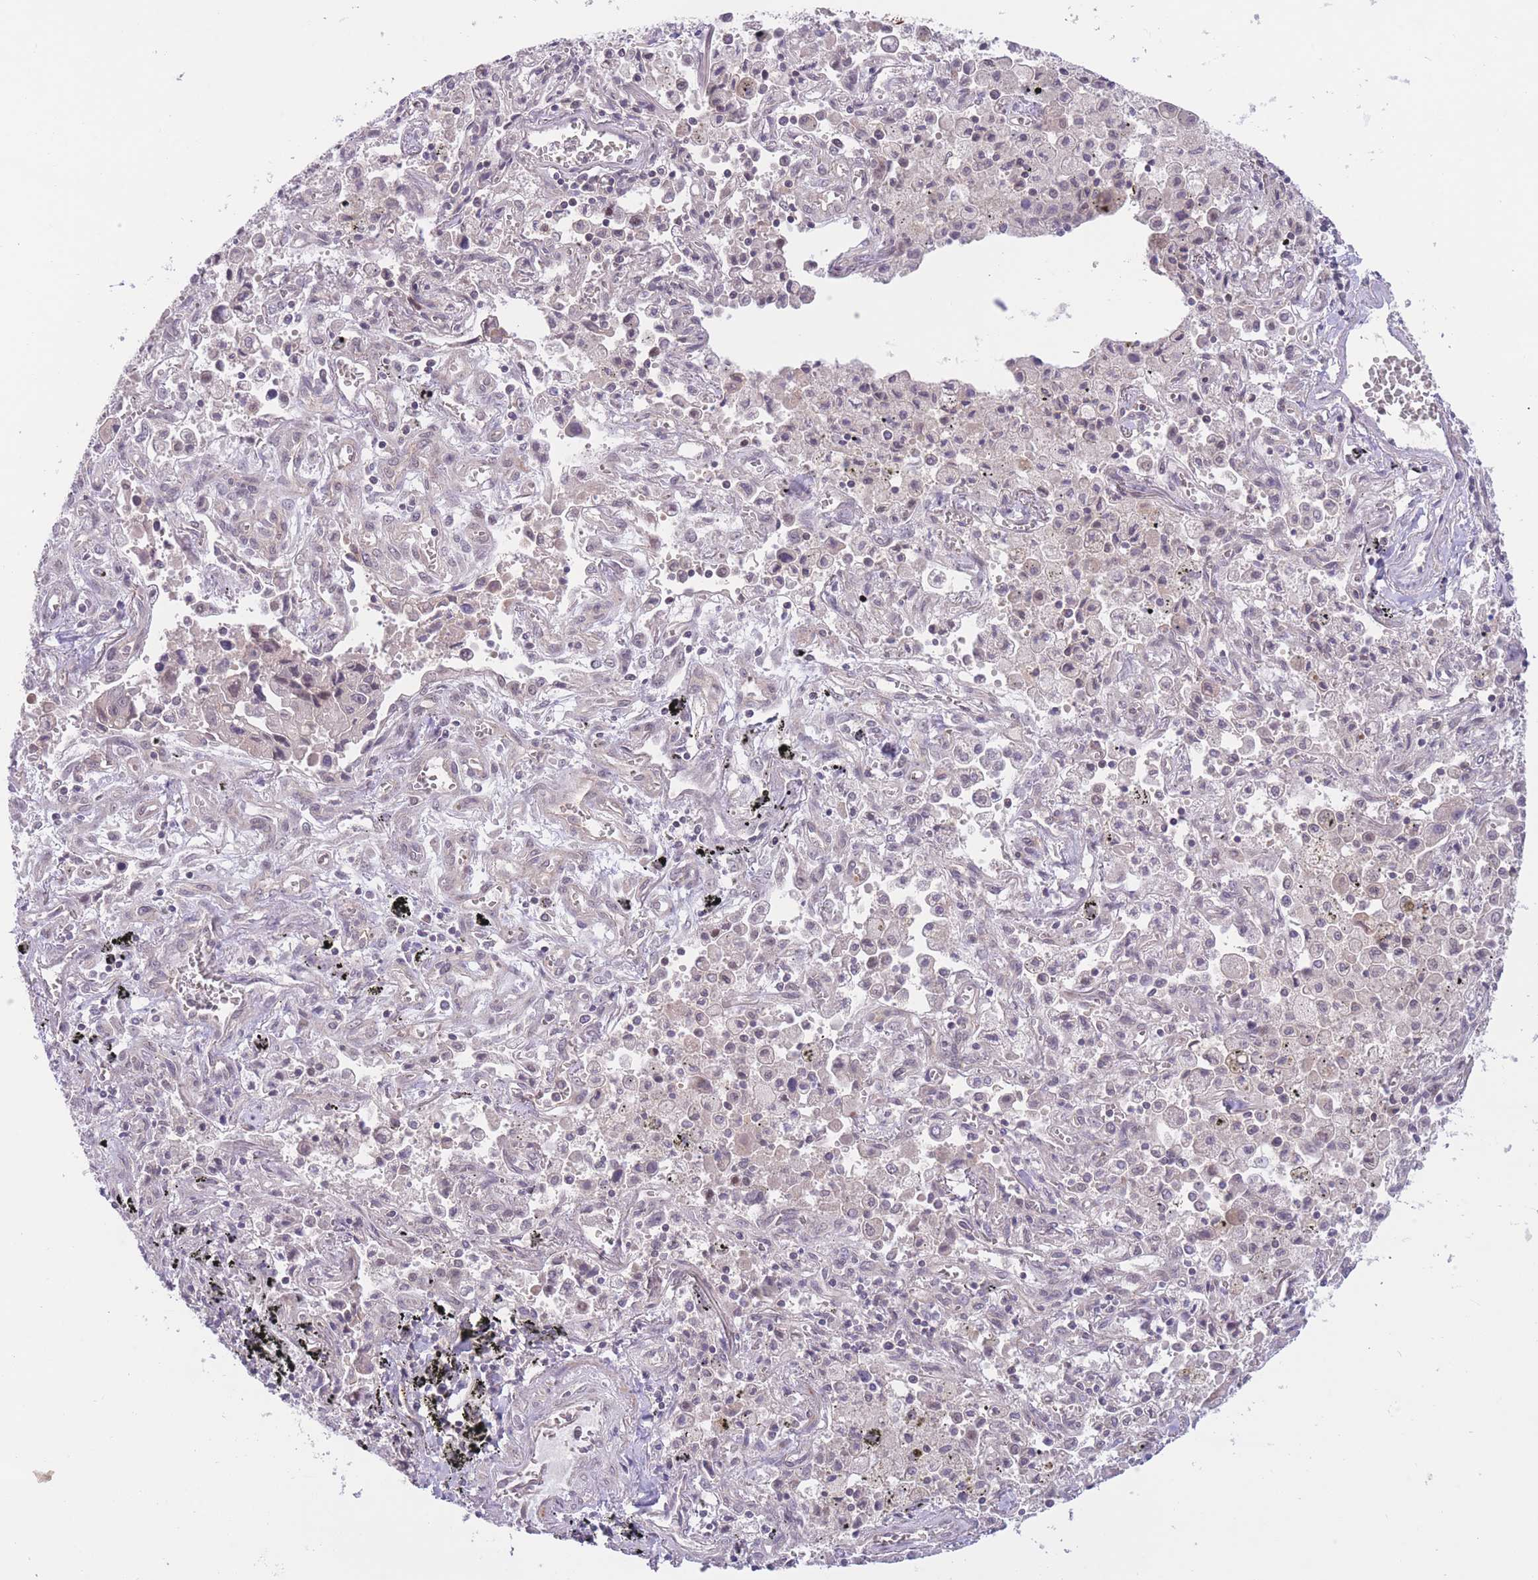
{"staining": {"intensity": "negative", "quantity": "none", "location": "none"}, "tissue": "lung cancer", "cell_type": "Tumor cells", "image_type": "cancer", "snomed": [{"axis": "morphology", "description": "Adenocarcinoma, NOS"}, {"axis": "topography", "description": "Lung"}], "caption": "Tumor cells are negative for brown protein staining in lung adenocarcinoma. (Brightfield microscopy of DAB (3,3'-diaminobenzidine) IHC at high magnification).", "gene": "FUT5", "patient": {"sex": "male", "age": 66}}